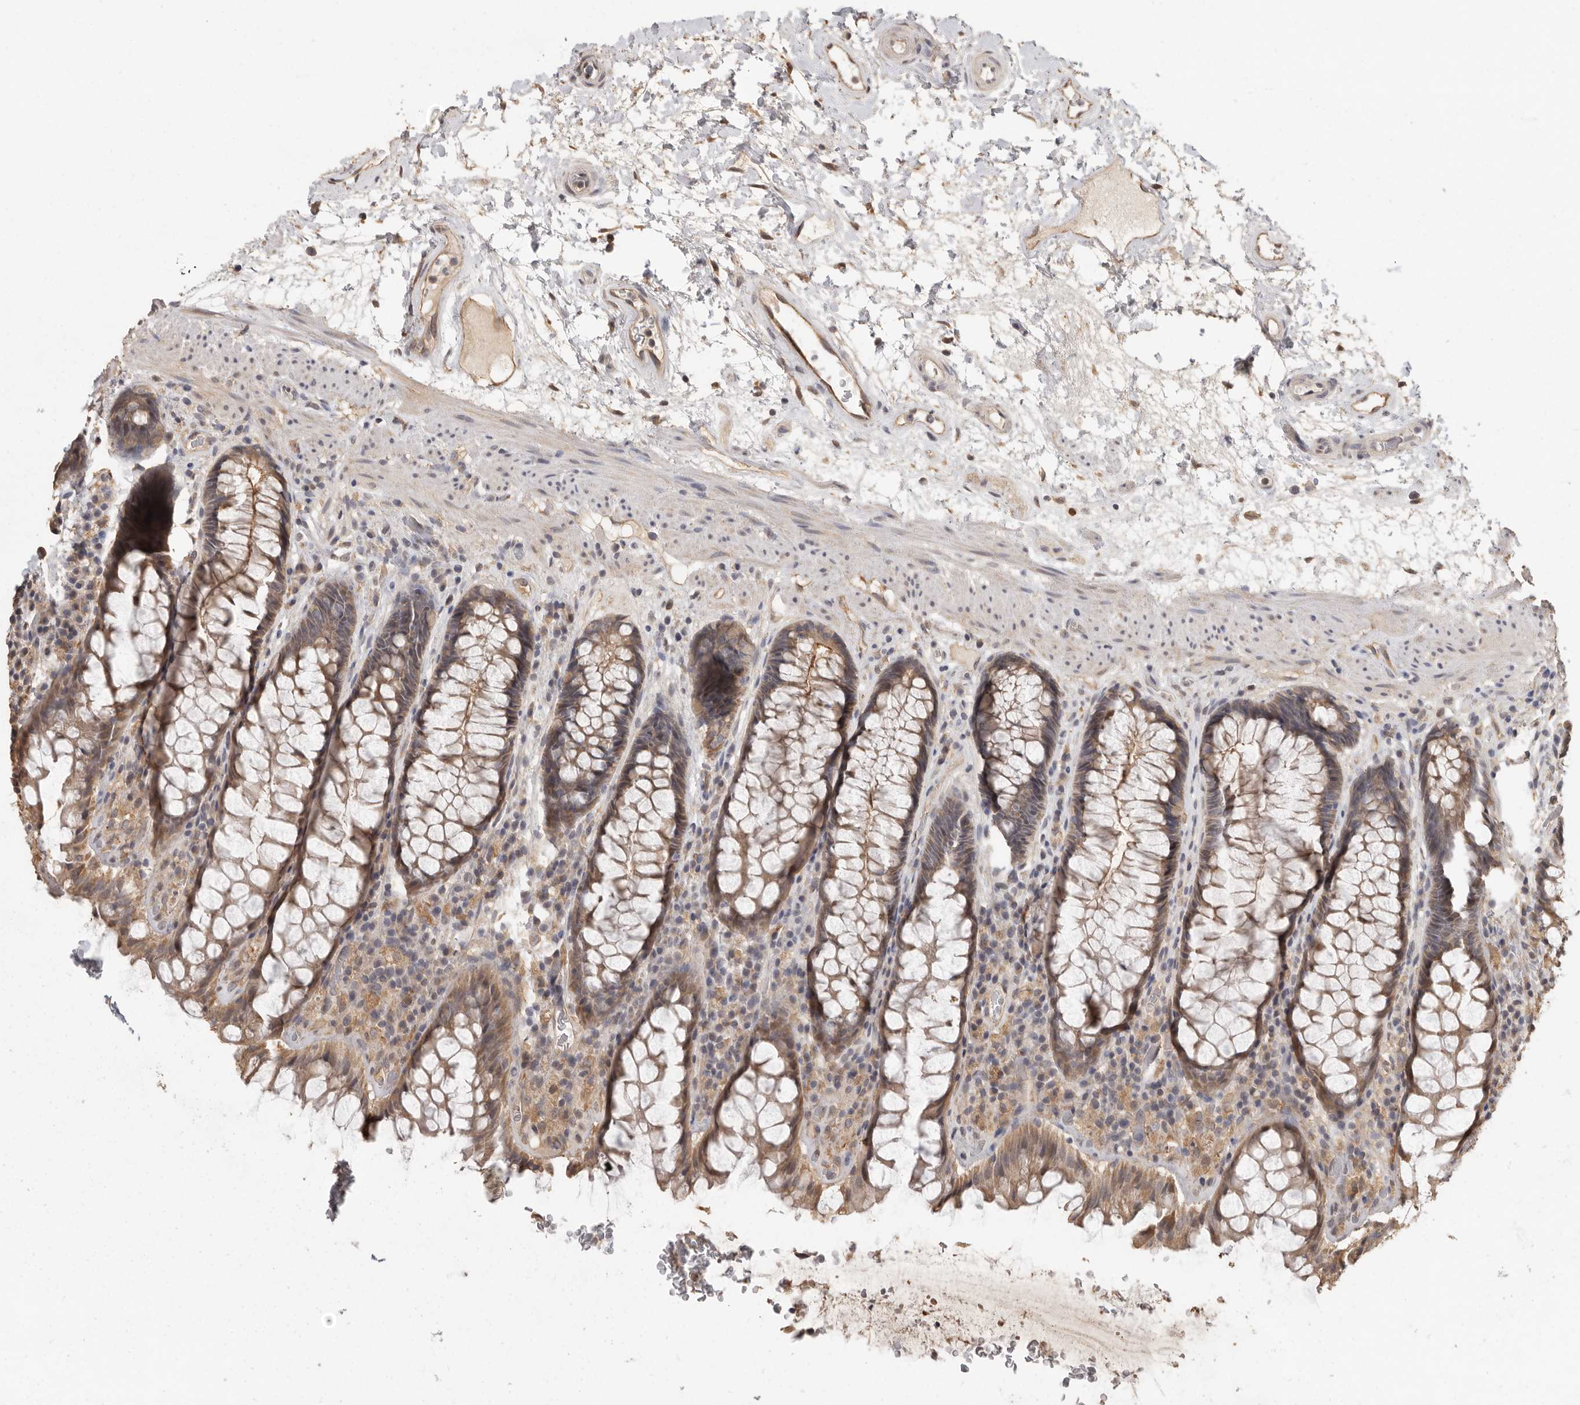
{"staining": {"intensity": "moderate", "quantity": ">75%", "location": "cytoplasmic/membranous"}, "tissue": "rectum", "cell_type": "Glandular cells", "image_type": "normal", "snomed": [{"axis": "morphology", "description": "Normal tissue, NOS"}, {"axis": "topography", "description": "Rectum"}], "caption": "Benign rectum displays moderate cytoplasmic/membranous expression in about >75% of glandular cells The protein is shown in brown color, while the nuclei are stained blue..", "gene": "BAIAP2", "patient": {"sex": "male", "age": 64}}